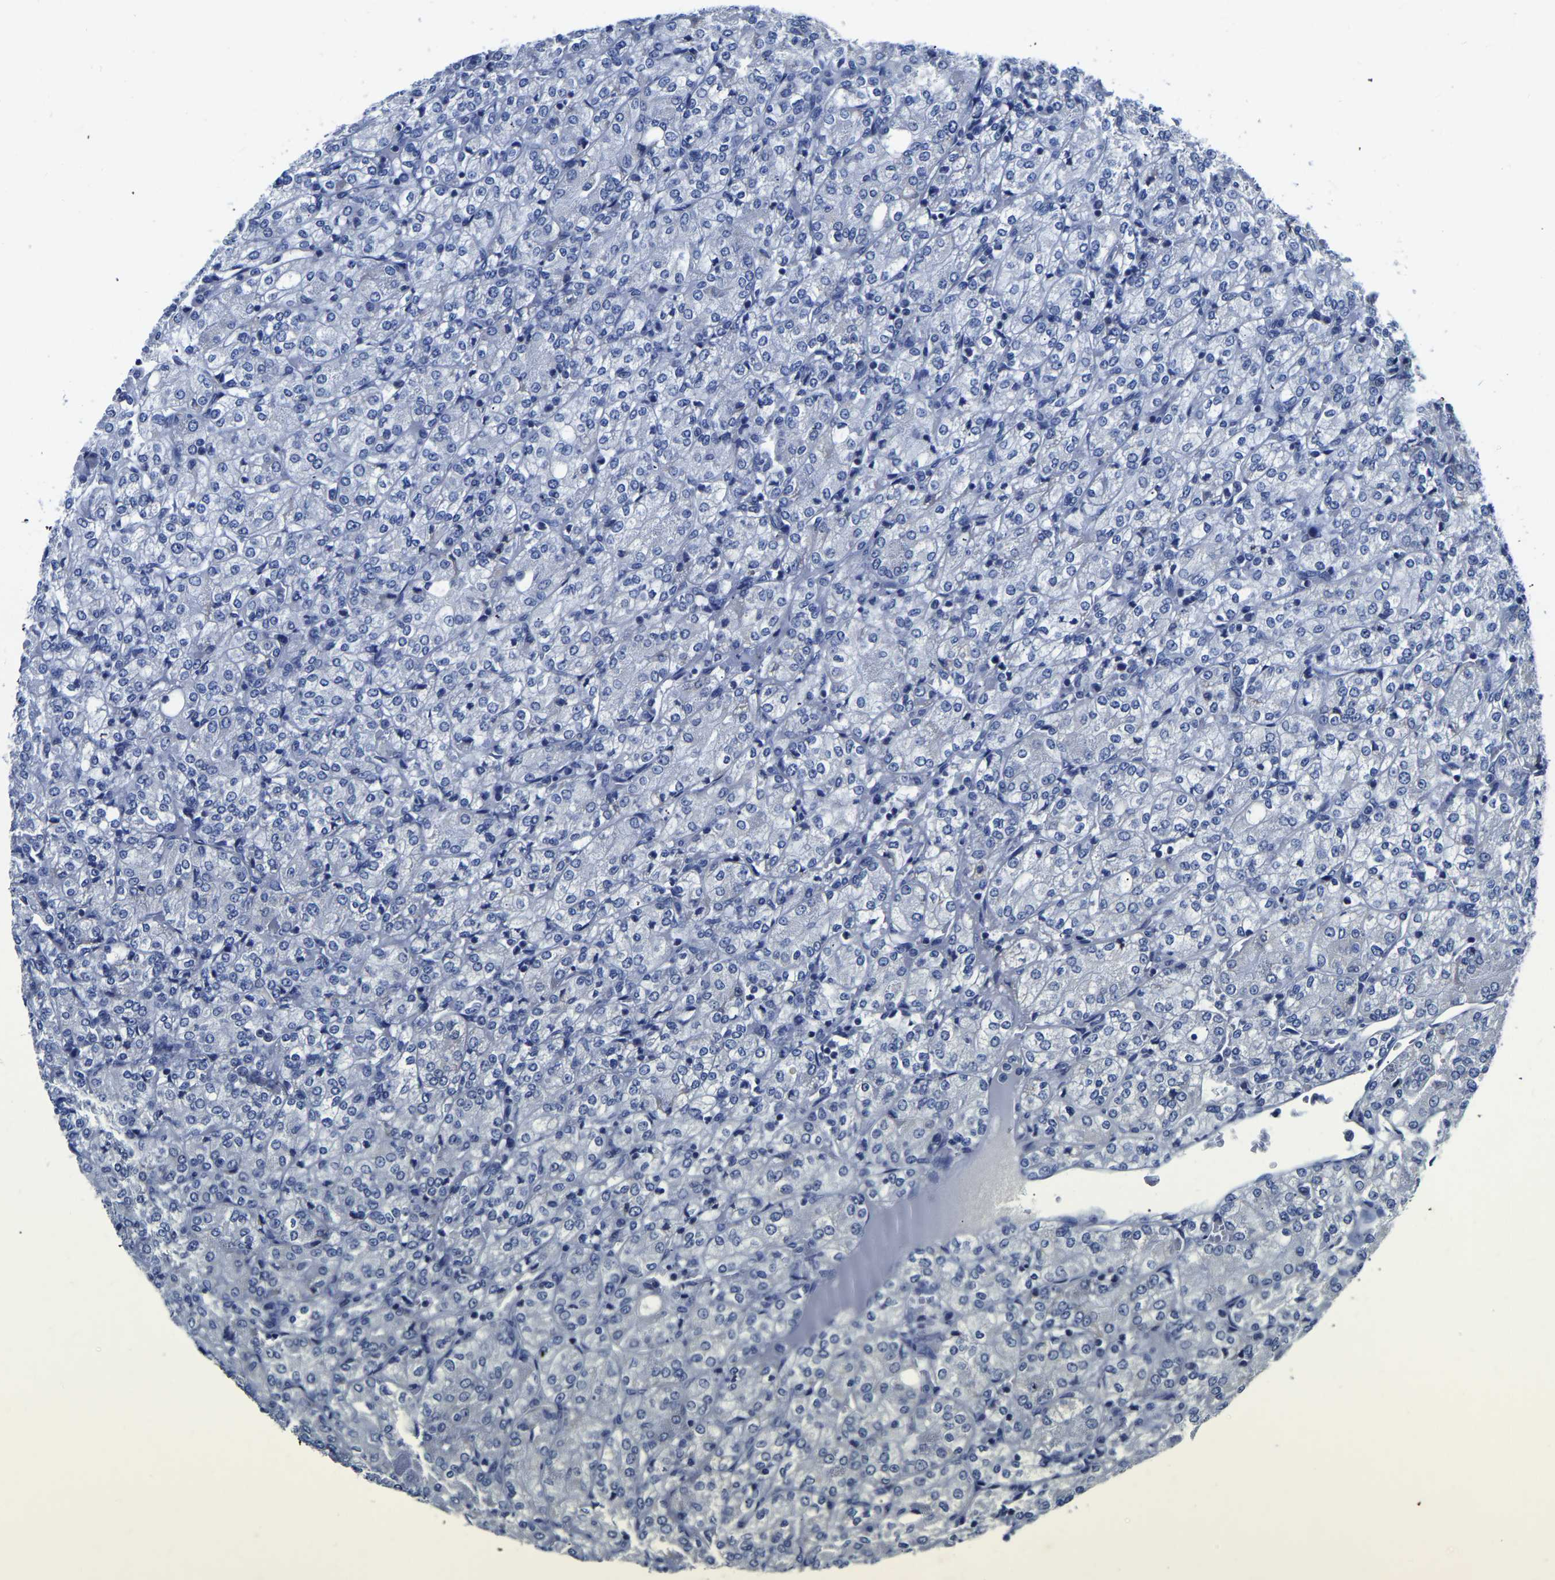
{"staining": {"intensity": "negative", "quantity": "none", "location": "none"}, "tissue": "renal cancer", "cell_type": "Tumor cells", "image_type": "cancer", "snomed": [{"axis": "morphology", "description": "Adenocarcinoma, NOS"}, {"axis": "topography", "description": "Kidney"}], "caption": "DAB immunohistochemical staining of human adenocarcinoma (renal) displays no significant expression in tumor cells.", "gene": "FGD5", "patient": {"sex": "male", "age": 77}}